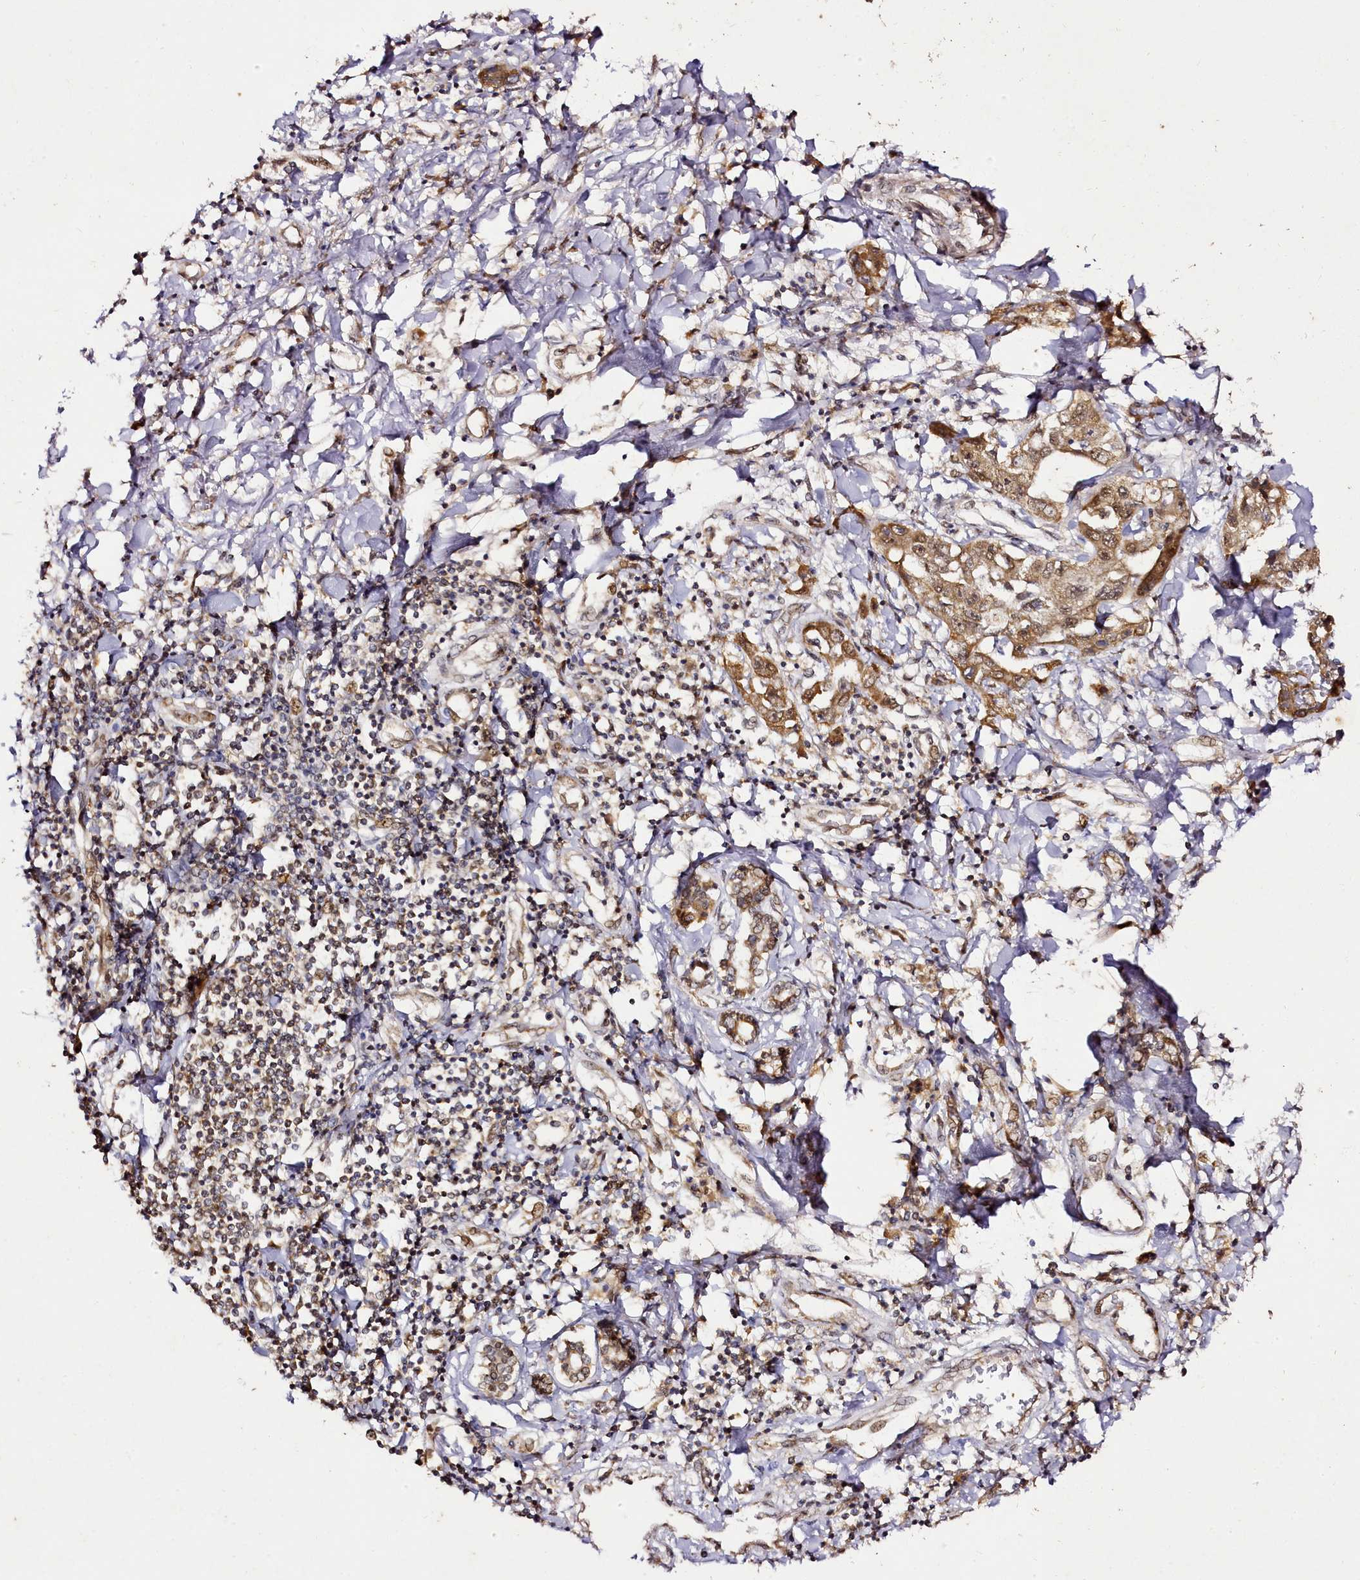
{"staining": {"intensity": "moderate", "quantity": ">75%", "location": "cytoplasmic/membranous,nuclear"}, "tissue": "liver cancer", "cell_type": "Tumor cells", "image_type": "cancer", "snomed": [{"axis": "morphology", "description": "Cholangiocarcinoma"}, {"axis": "topography", "description": "Liver"}], "caption": "Tumor cells show moderate cytoplasmic/membranous and nuclear staining in approximately >75% of cells in liver cholangiocarcinoma.", "gene": "EDIL3", "patient": {"sex": "male", "age": 59}}